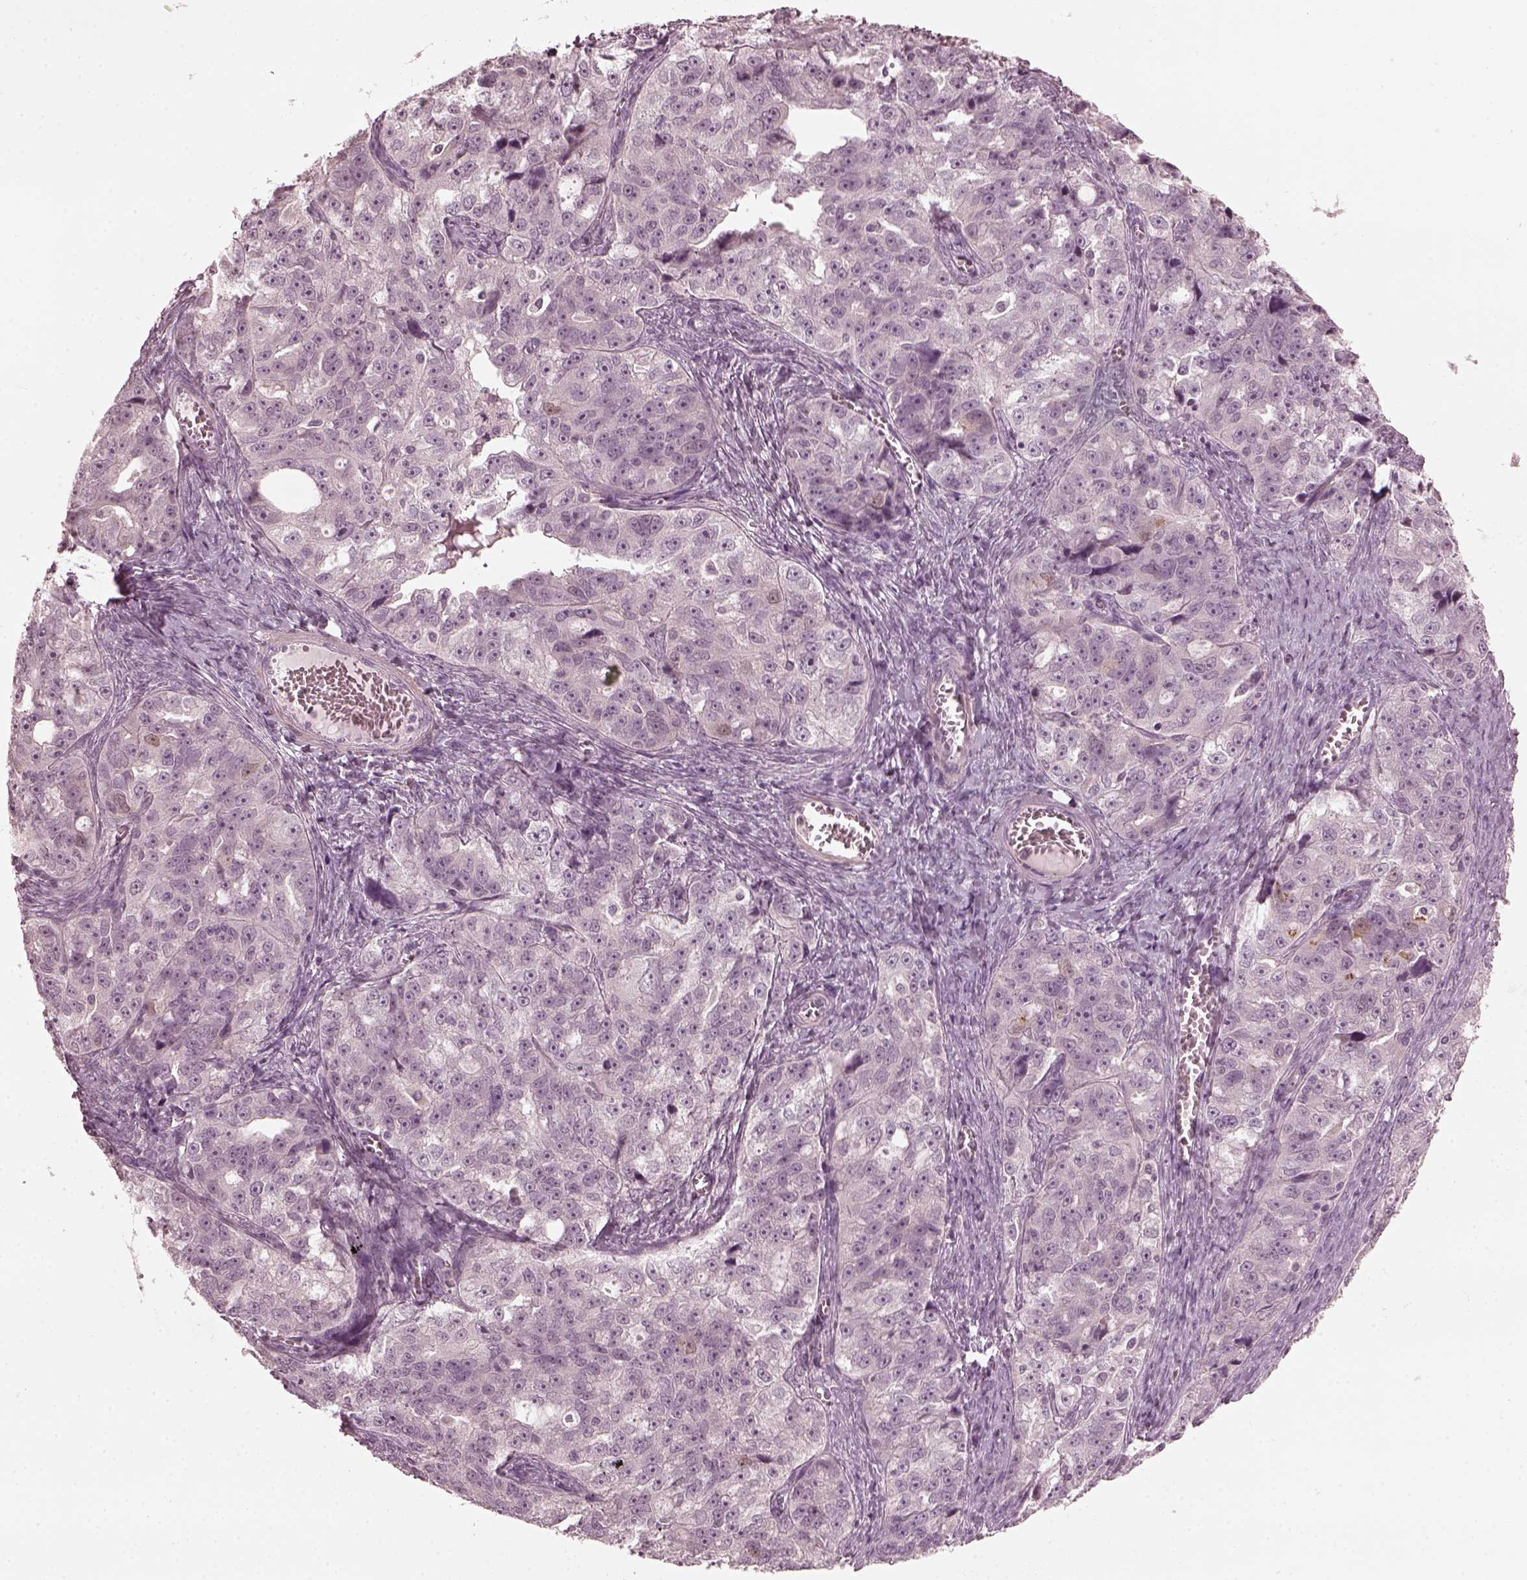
{"staining": {"intensity": "negative", "quantity": "none", "location": "none"}, "tissue": "ovarian cancer", "cell_type": "Tumor cells", "image_type": "cancer", "snomed": [{"axis": "morphology", "description": "Cystadenocarcinoma, serous, NOS"}, {"axis": "topography", "description": "Ovary"}], "caption": "An image of human serous cystadenocarcinoma (ovarian) is negative for staining in tumor cells.", "gene": "CCDC170", "patient": {"sex": "female", "age": 51}}